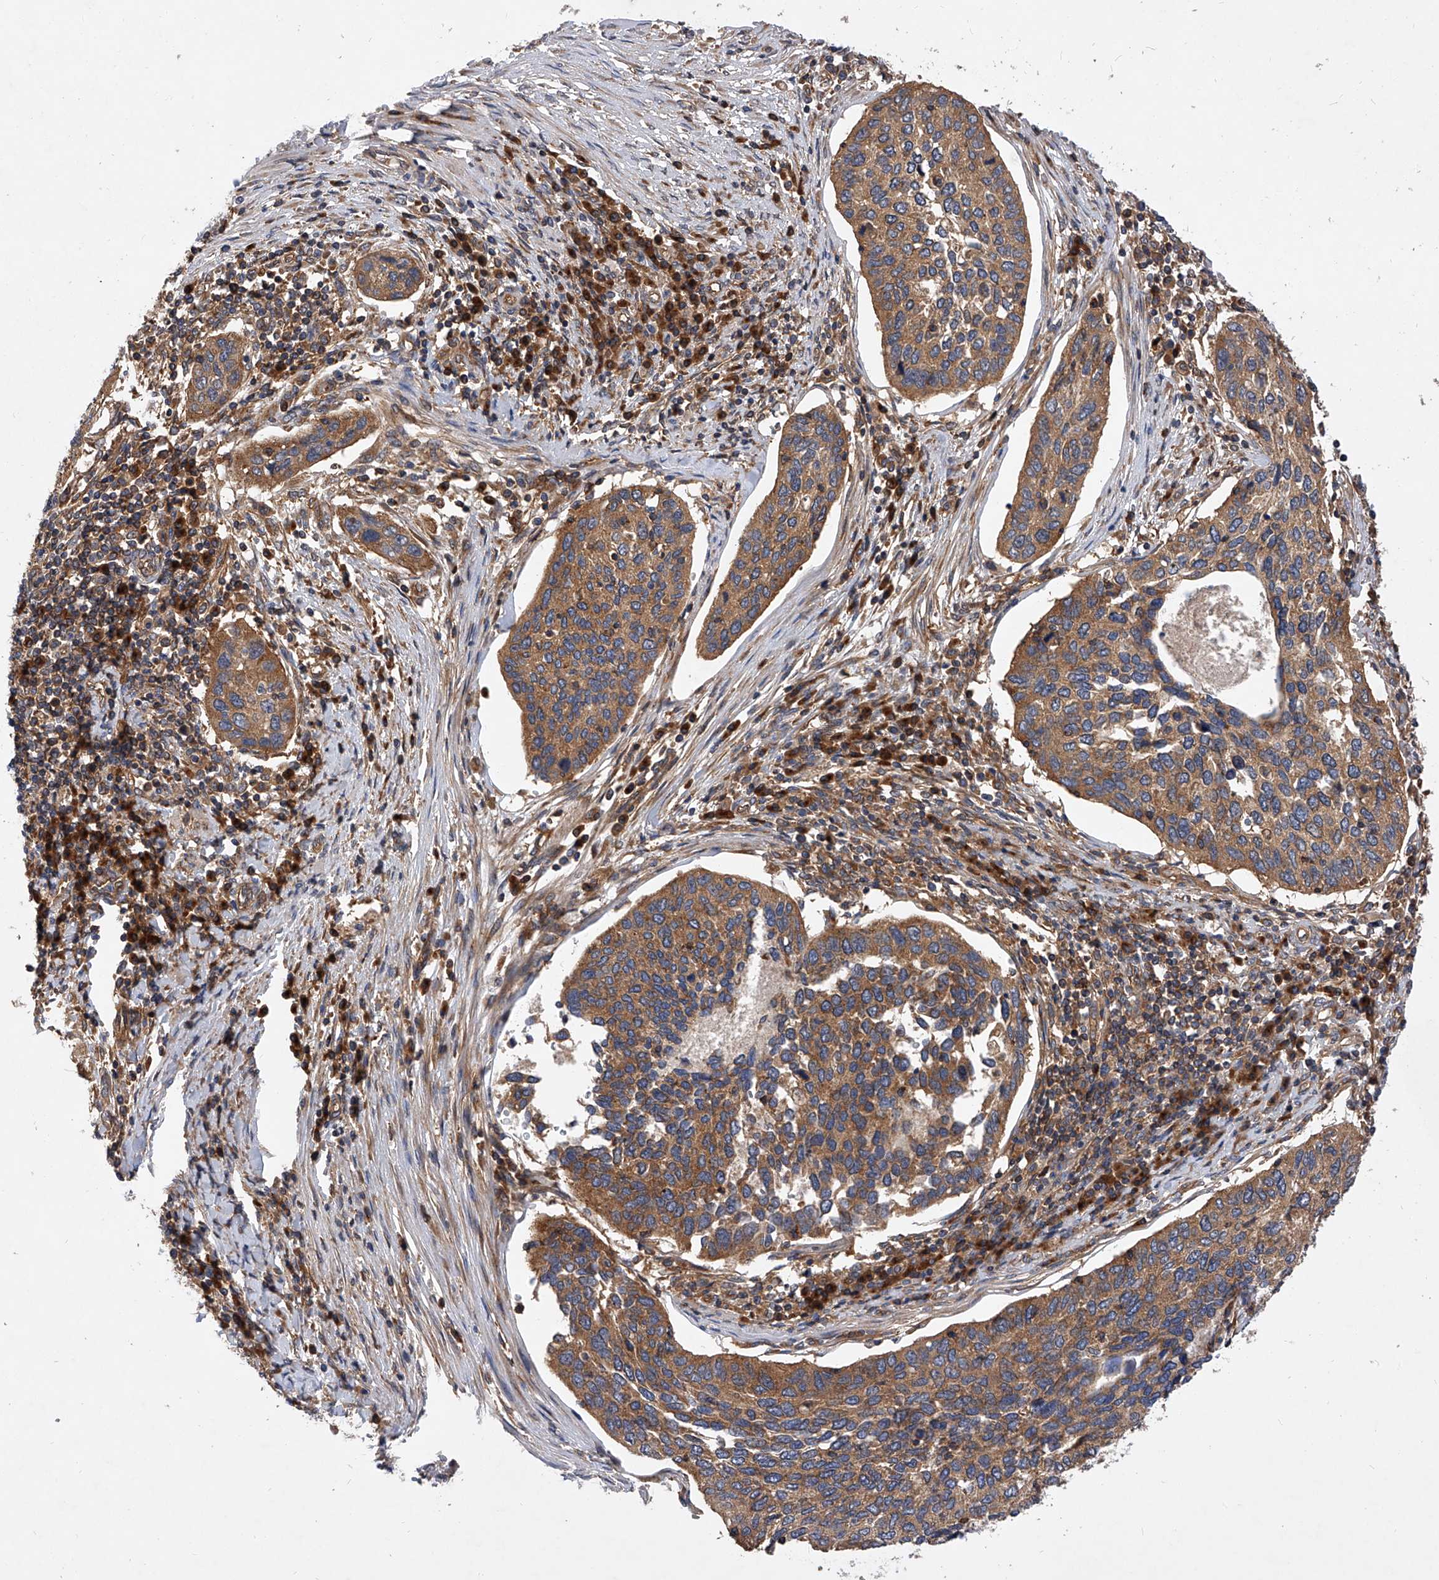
{"staining": {"intensity": "moderate", "quantity": ">75%", "location": "cytoplasmic/membranous"}, "tissue": "cervical cancer", "cell_type": "Tumor cells", "image_type": "cancer", "snomed": [{"axis": "morphology", "description": "Squamous cell carcinoma, NOS"}, {"axis": "topography", "description": "Cervix"}], "caption": "A medium amount of moderate cytoplasmic/membranous expression is seen in approximately >75% of tumor cells in cervical cancer tissue. (DAB = brown stain, brightfield microscopy at high magnification).", "gene": "CFAP410", "patient": {"sex": "female", "age": 38}}